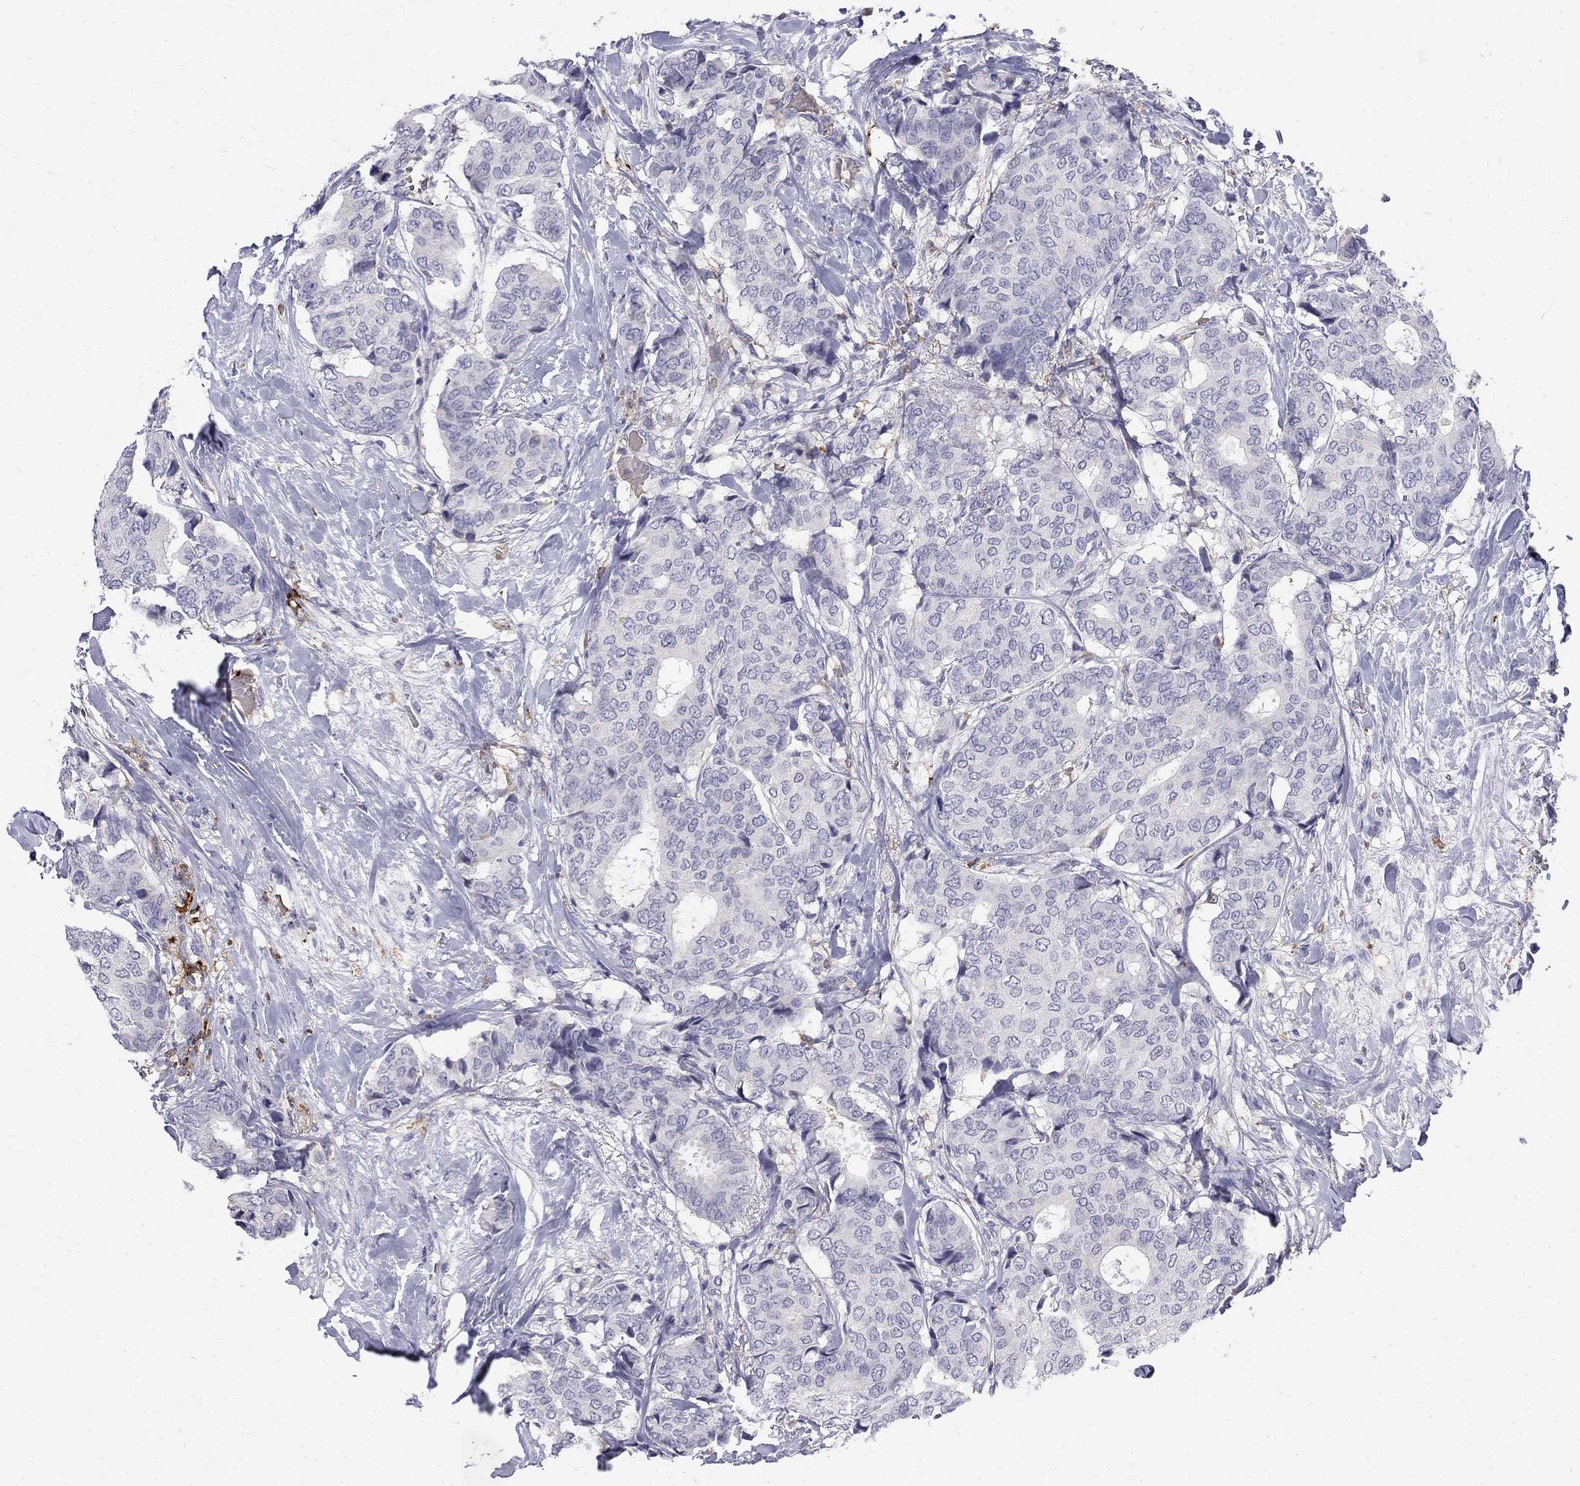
{"staining": {"intensity": "negative", "quantity": "none", "location": "none"}, "tissue": "breast cancer", "cell_type": "Tumor cells", "image_type": "cancer", "snomed": [{"axis": "morphology", "description": "Duct carcinoma"}, {"axis": "topography", "description": "Breast"}], "caption": "This is a histopathology image of immunohistochemistry (IHC) staining of breast cancer, which shows no staining in tumor cells.", "gene": "AGER", "patient": {"sex": "female", "age": 75}}